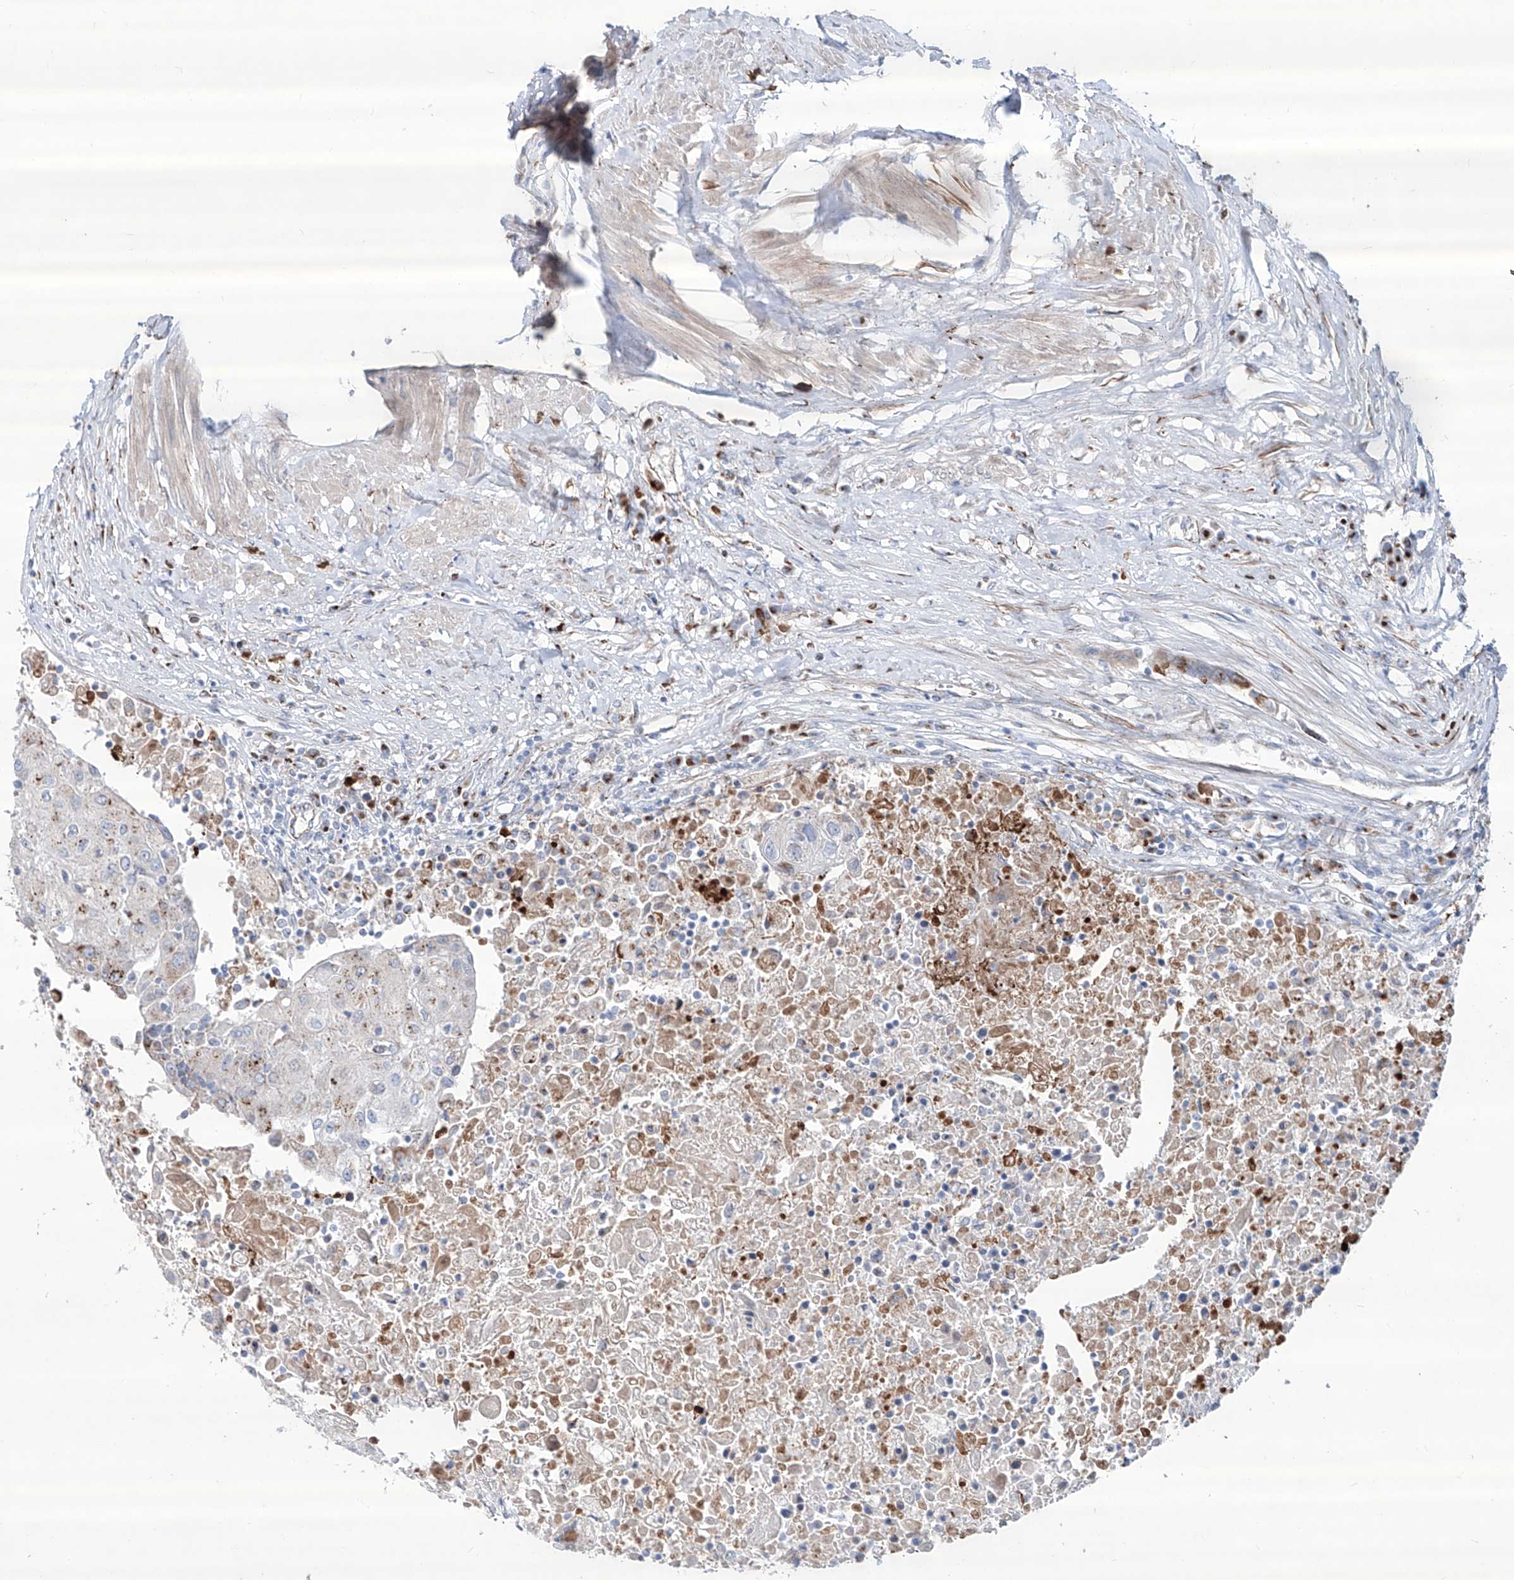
{"staining": {"intensity": "negative", "quantity": "none", "location": "none"}, "tissue": "urothelial cancer", "cell_type": "Tumor cells", "image_type": "cancer", "snomed": [{"axis": "morphology", "description": "Urothelial carcinoma, High grade"}, {"axis": "topography", "description": "Urinary bladder"}], "caption": "Tumor cells show no significant protein staining in urothelial carcinoma (high-grade).", "gene": "CDH5", "patient": {"sex": "female", "age": 85}}